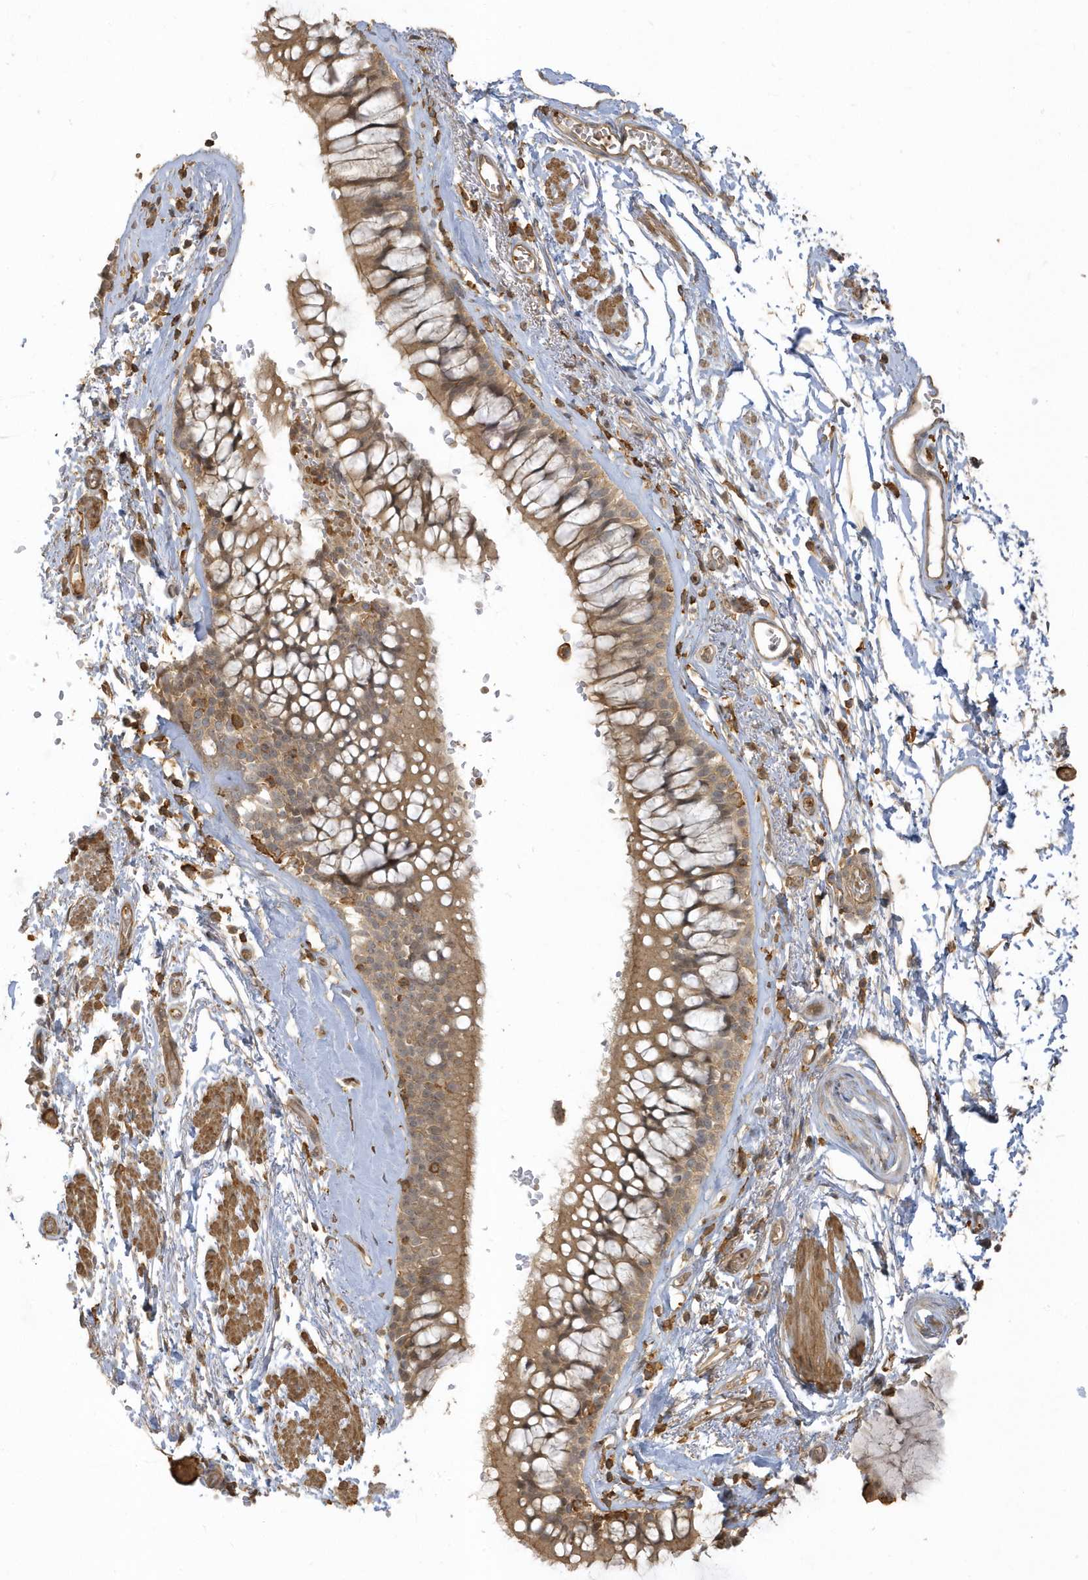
{"staining": {"intensity": "moderate", "quantity": ">75%", "location": "cytoplasmic/membranous"}, "tissue": "bronchus", "cell_type": "Respiratory epithelial cells", "image_type": "normal", "snomed": [{"axis": "morphology", "description": "Normal tissue, NOS"}, {"axis": "morphology", "description": "Inflammation, NOS"}, {"axis": "topography", "description": "Cartilage tissue"}, {"axis": "topography", "description": "Bronchus"}, {"axis": "topography", "description": "Lung"}], "caption": "Brown immunohistochemical staining in unremarkable bronchus shows moderate cytoplasmic/membranous positivity in approximately >75% of respiratory epithelial cells. (DAB (3,3'-diaminobenzidine) = brown stain, brightfield microscopy at high magnification).", "gene": "ZBTB8A", "patient": {"sex": "female", "age": 64}}